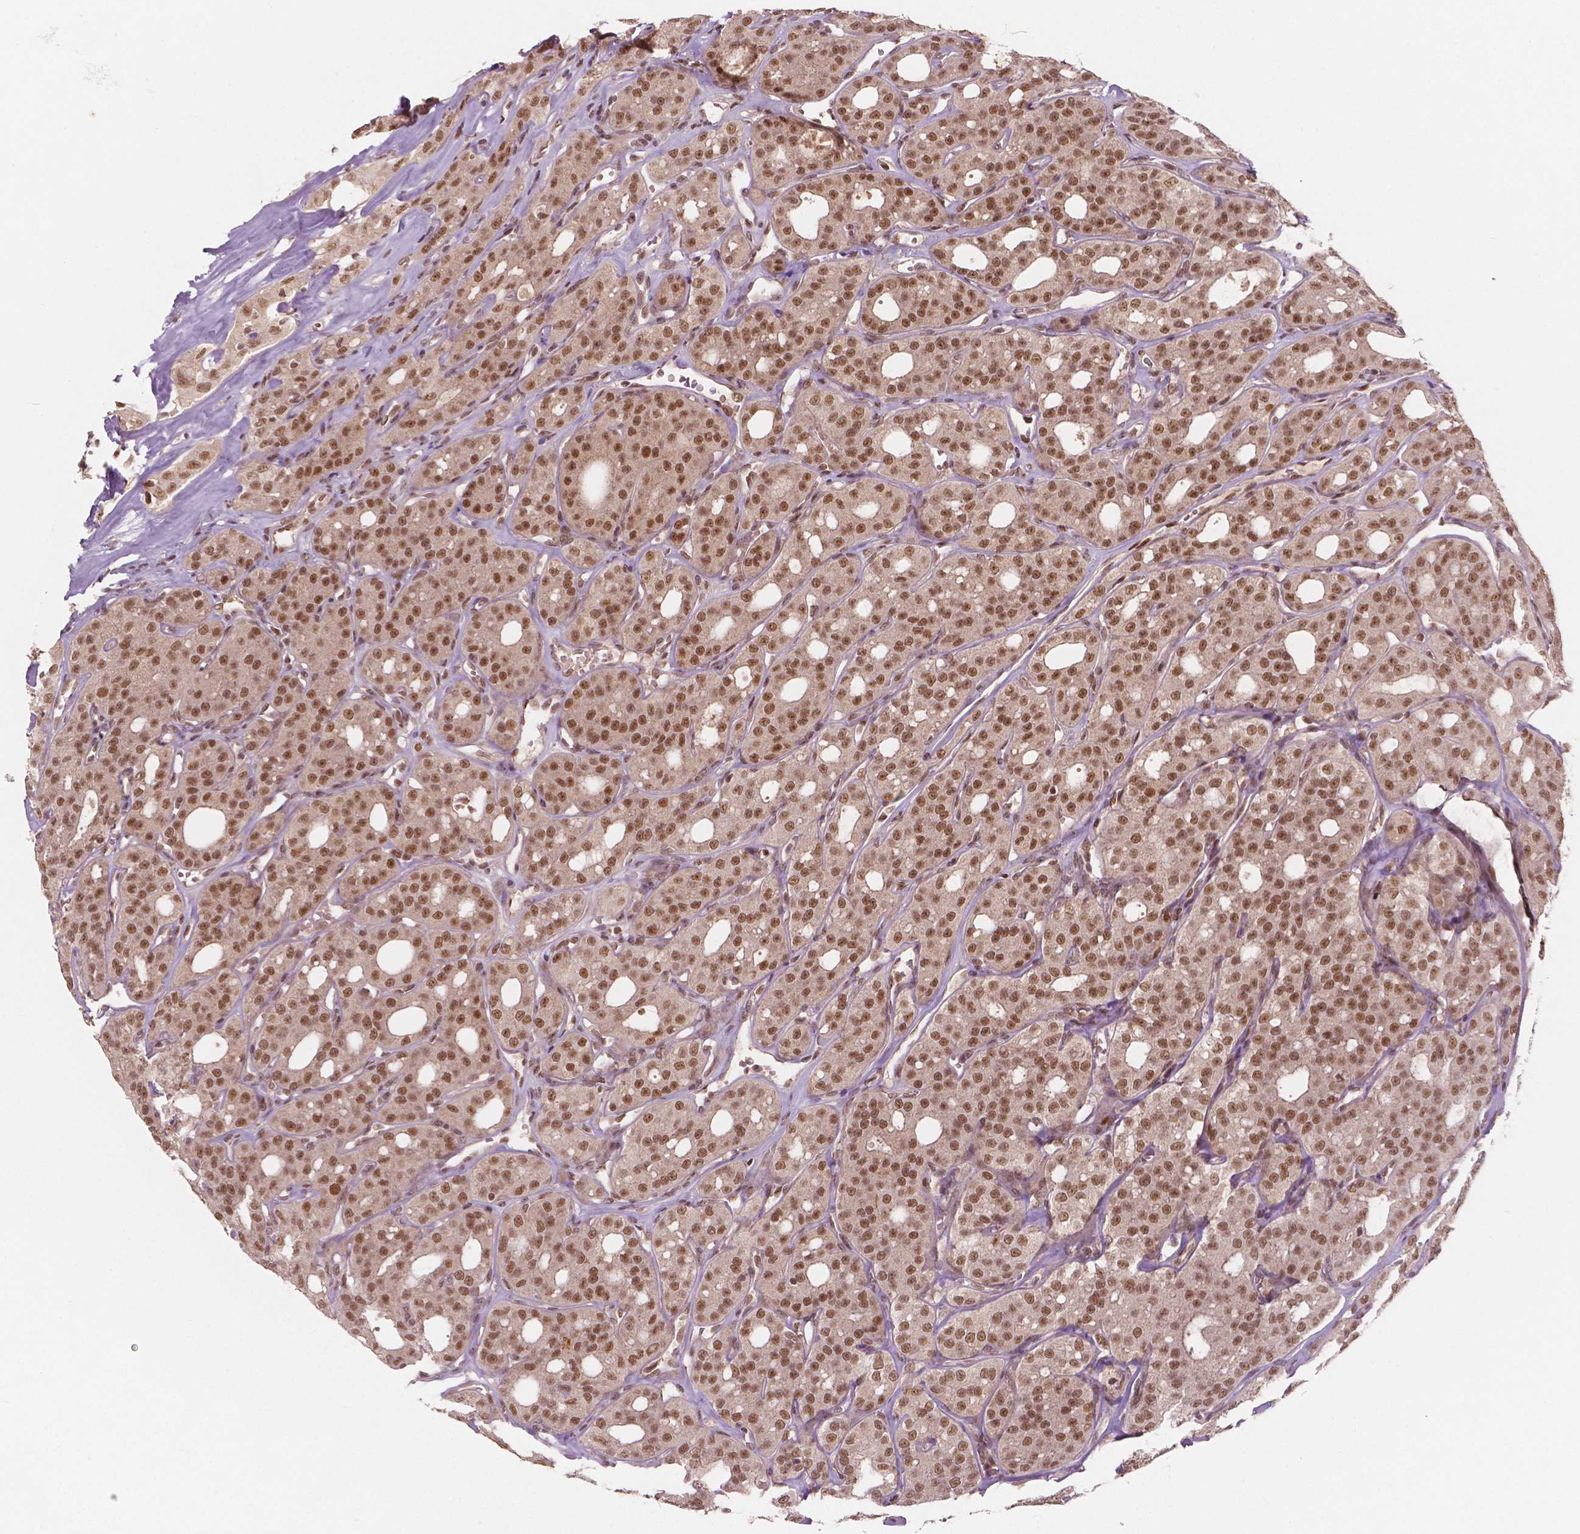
{"staining": {"intensity": "moderate", "quantity": ">75%", "location": "nuclear"}, "tissue": "thyroid cancer", "cell_type": "Tumor cells", "image_type": "cancer", "snomed": [{"axis": "morphology", "description": "Follicular adenoma carcinoma, NOS"}, {"axis": "topography", "description": "Thyroid gland"}], "caption": "Protein analysis of thyroid cancer tissue reveals moderate nuclear positivity in approximately >75% of tumor cells. (Stains: DAB in brown, nuclei in blue, Microscopy: brightfield microscopy at high magnification).", "gene": "NSD2", "patient": {"sex": "male", "age": 75}}